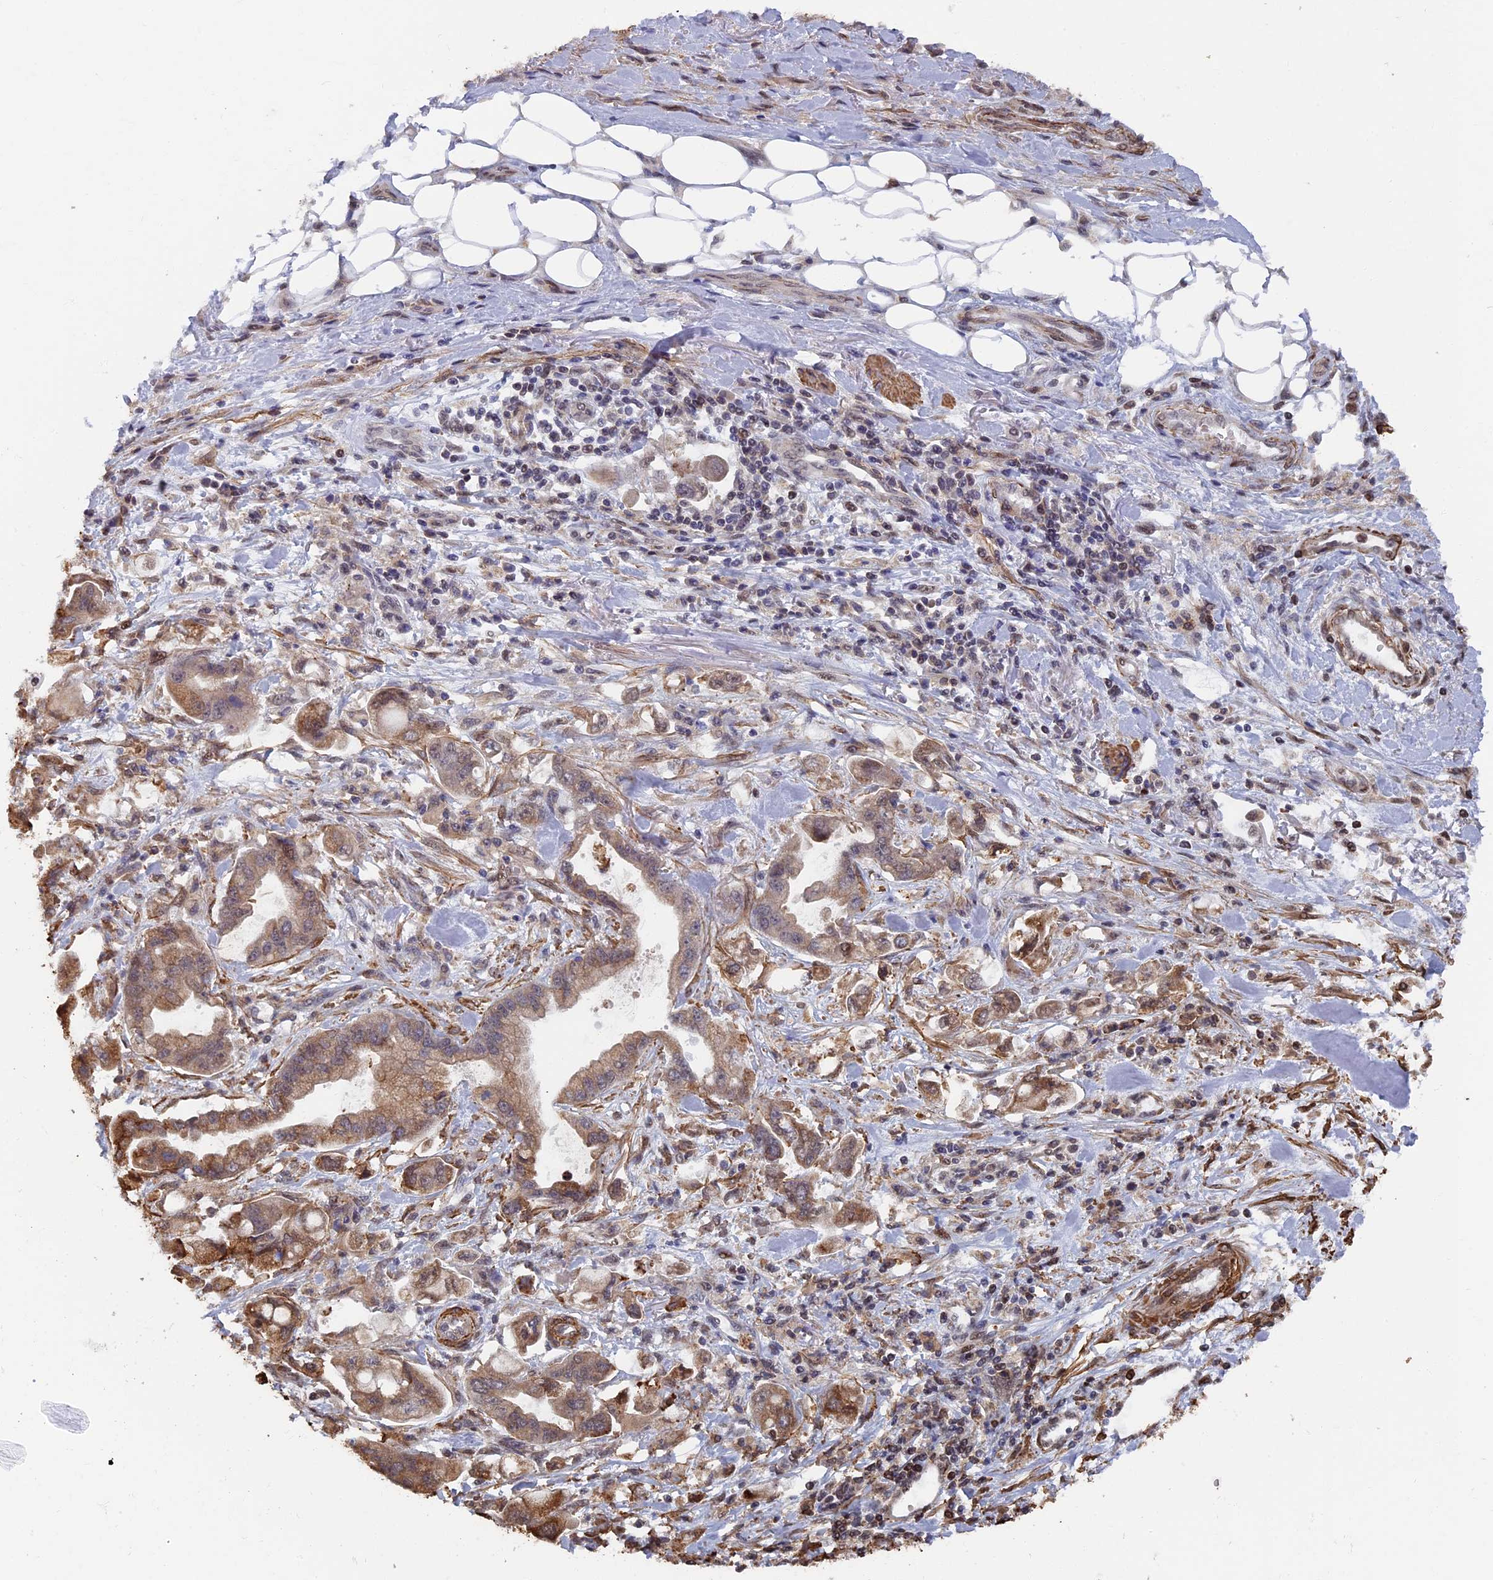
{"staining": {"intensity": "weak", "quantity": "25%-75%", "location": "cytoplasmic/membranous"}, "tissue": "stomach cancer", "cell_type": "Tumor cells", "image_type": "cancer", "snomed": [{"axis": "morphology", "description": "Adenocarcinoma, NOS"}, {"axis": "topography", "description": "Stomach"}], "caption": "Immunohistochemical staining of stomach cancer (adenocarcinoma) shows low levels of weak cytoplasmic/membranous protein expression in approximately 25%-75% of tumor cells. (DAB IHC, brown staining for protein, blue staining for nuclei).", "gene": "CTDP1", "patient": {"sex": "male", "age": 62}}